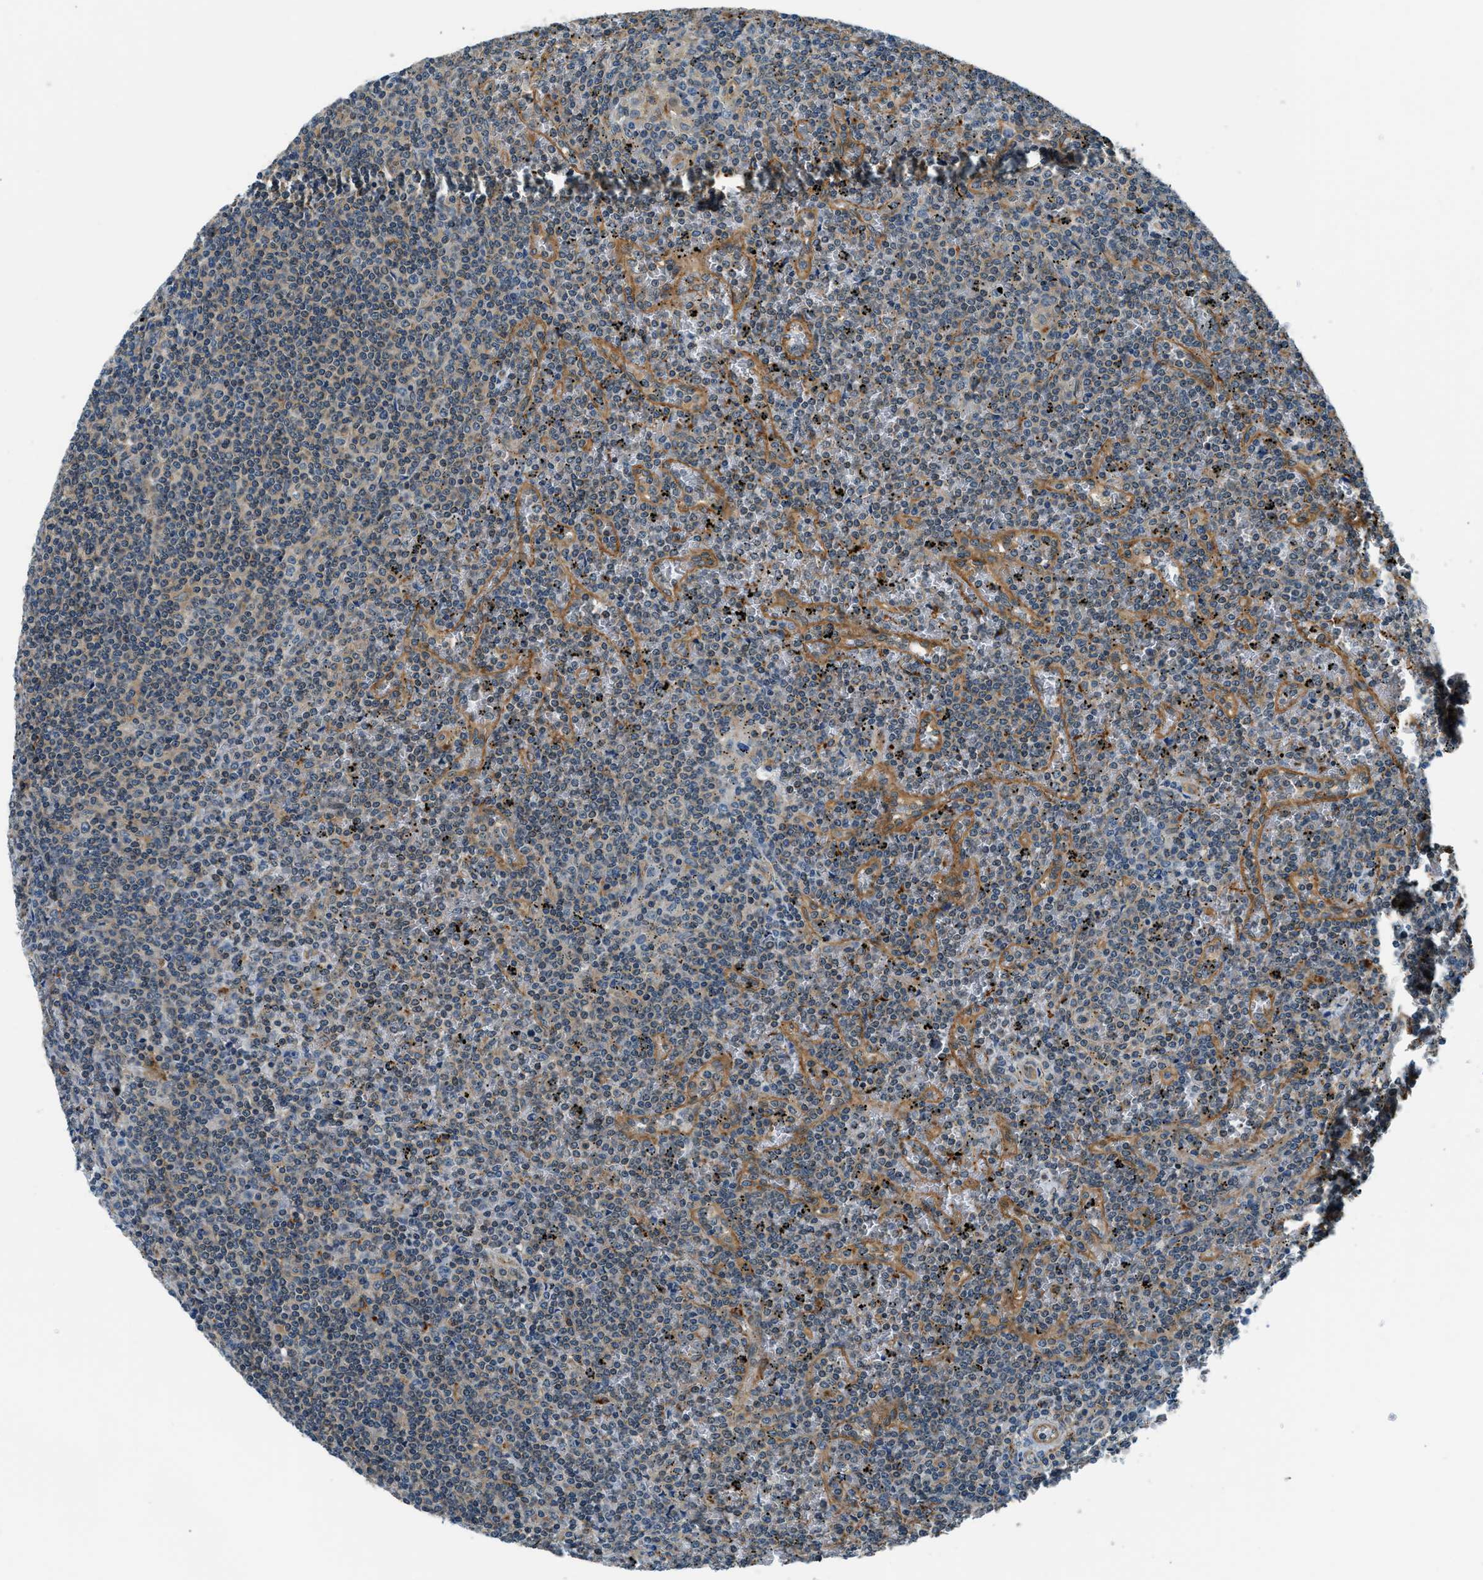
{"staining": {"intensity": "negative", "quantity": "none", "location": "none"}, "tissue": "lymphoma", "cell_type": "Tumor cells", "image_type": "cancer", "snomed": [{"axis": "morphology", "description": "Malignant lymphoma, non-Hodgkin's type, Low grade"}, {"axis": "topography", "description": "Spleen"}], "caption": "This is a histopathology image of immunohistochemistry (IHC) staining of low-grade malignant lymphoma, non-Hodgkin's type, which shows no expression in tumor cells.", "gene": "SLC19A2", "patient": {"sex": "female", "age": 19}}